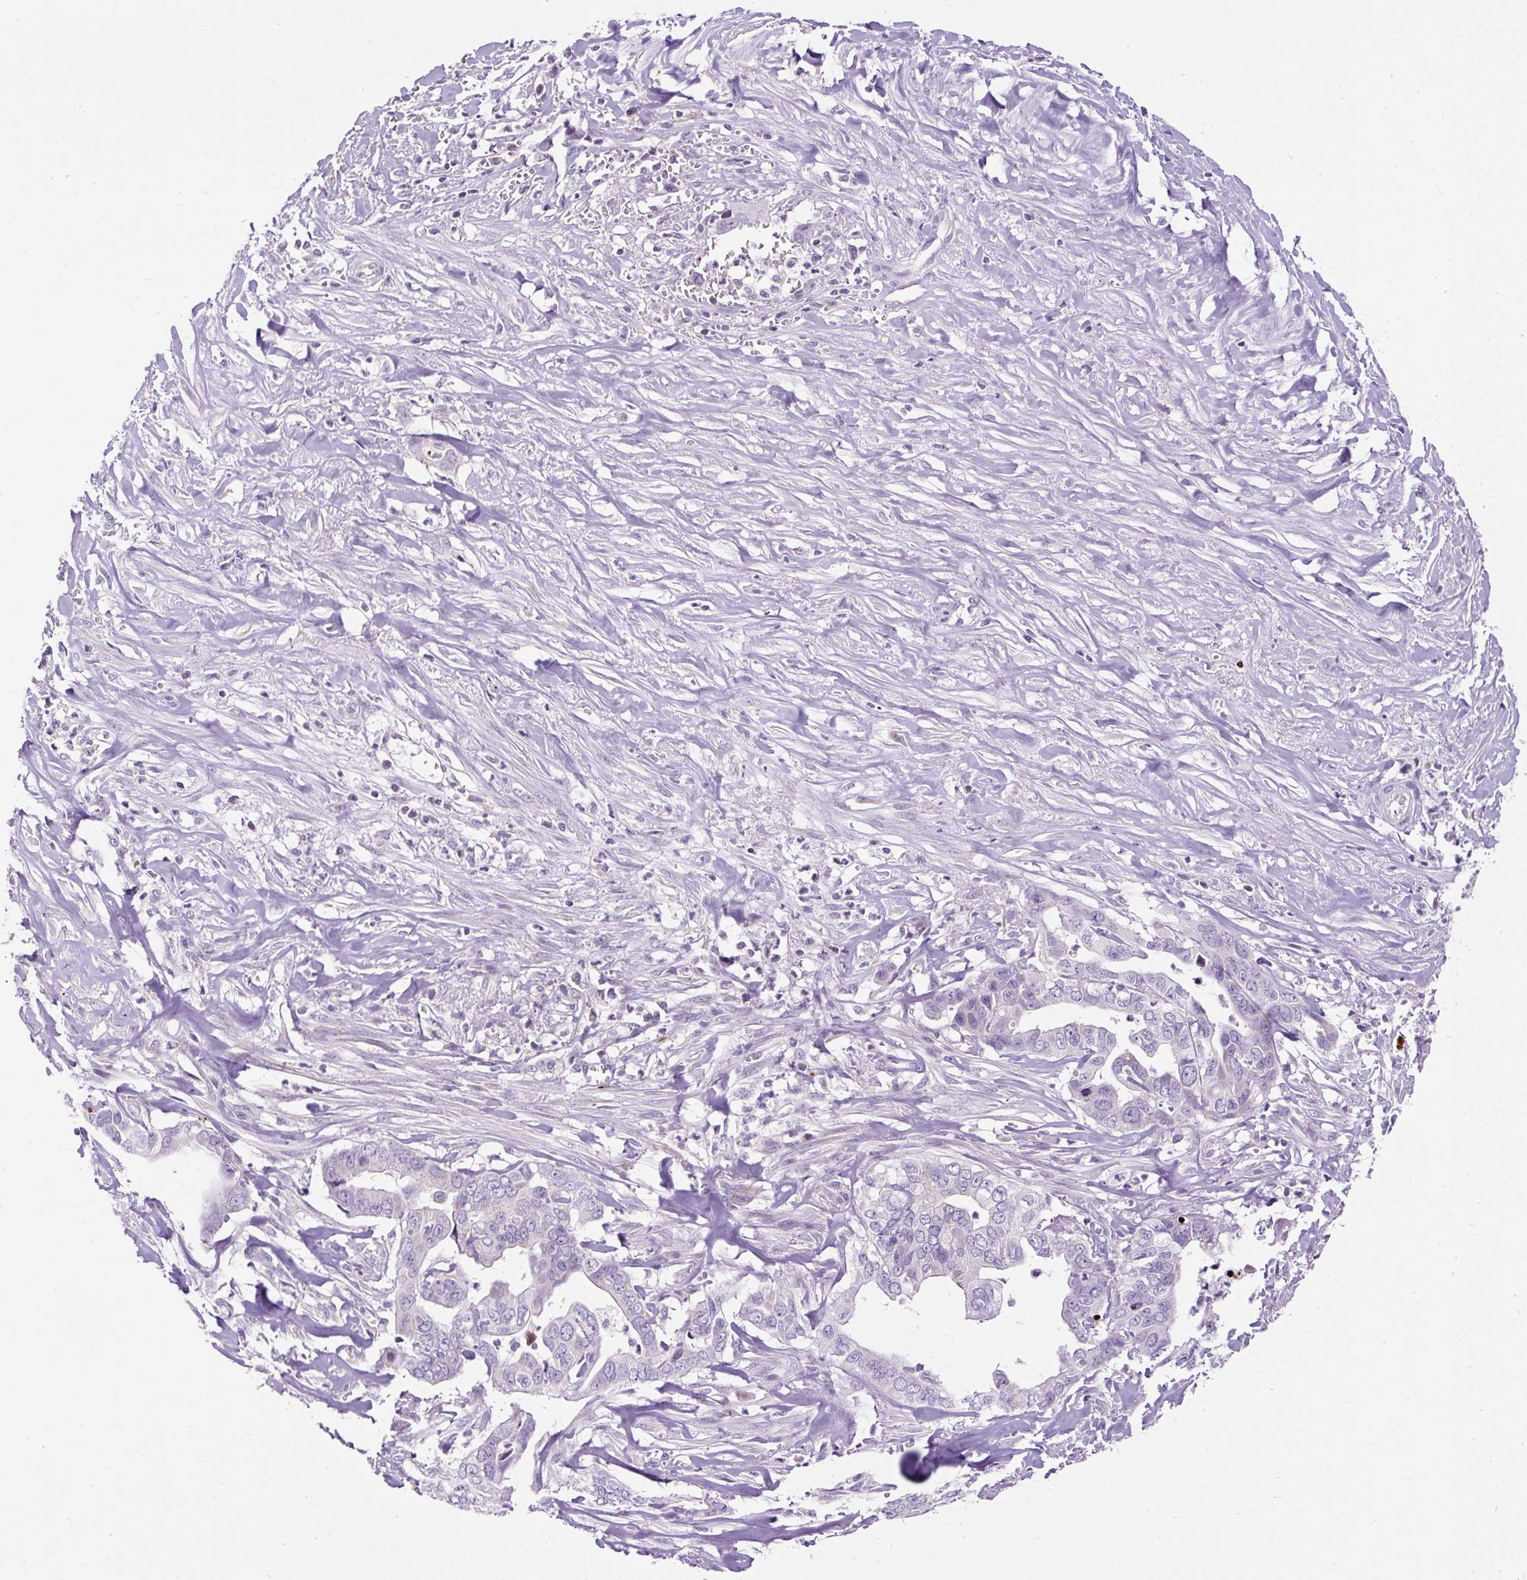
{"staining": {"intensity": "negative", "quantity": "none", "location": "none"}, "tissue": "liver cancer", "cell_type": "Tumor cells", "image_type": "cancer", "snomed": [{"axis": "morphology", "description": "Cholangiocarcinoma"}, {"axis": "topography", "description": "Liver"}], "caption": "The micrograph shows no staining of tumor cells in liver cancer (cholangiocarcinoma). (Immunohistochemistry, brightfield microscopy, high magnification).", "gene": "FMC1", "patient": {"sex": "female", "age": 79}}